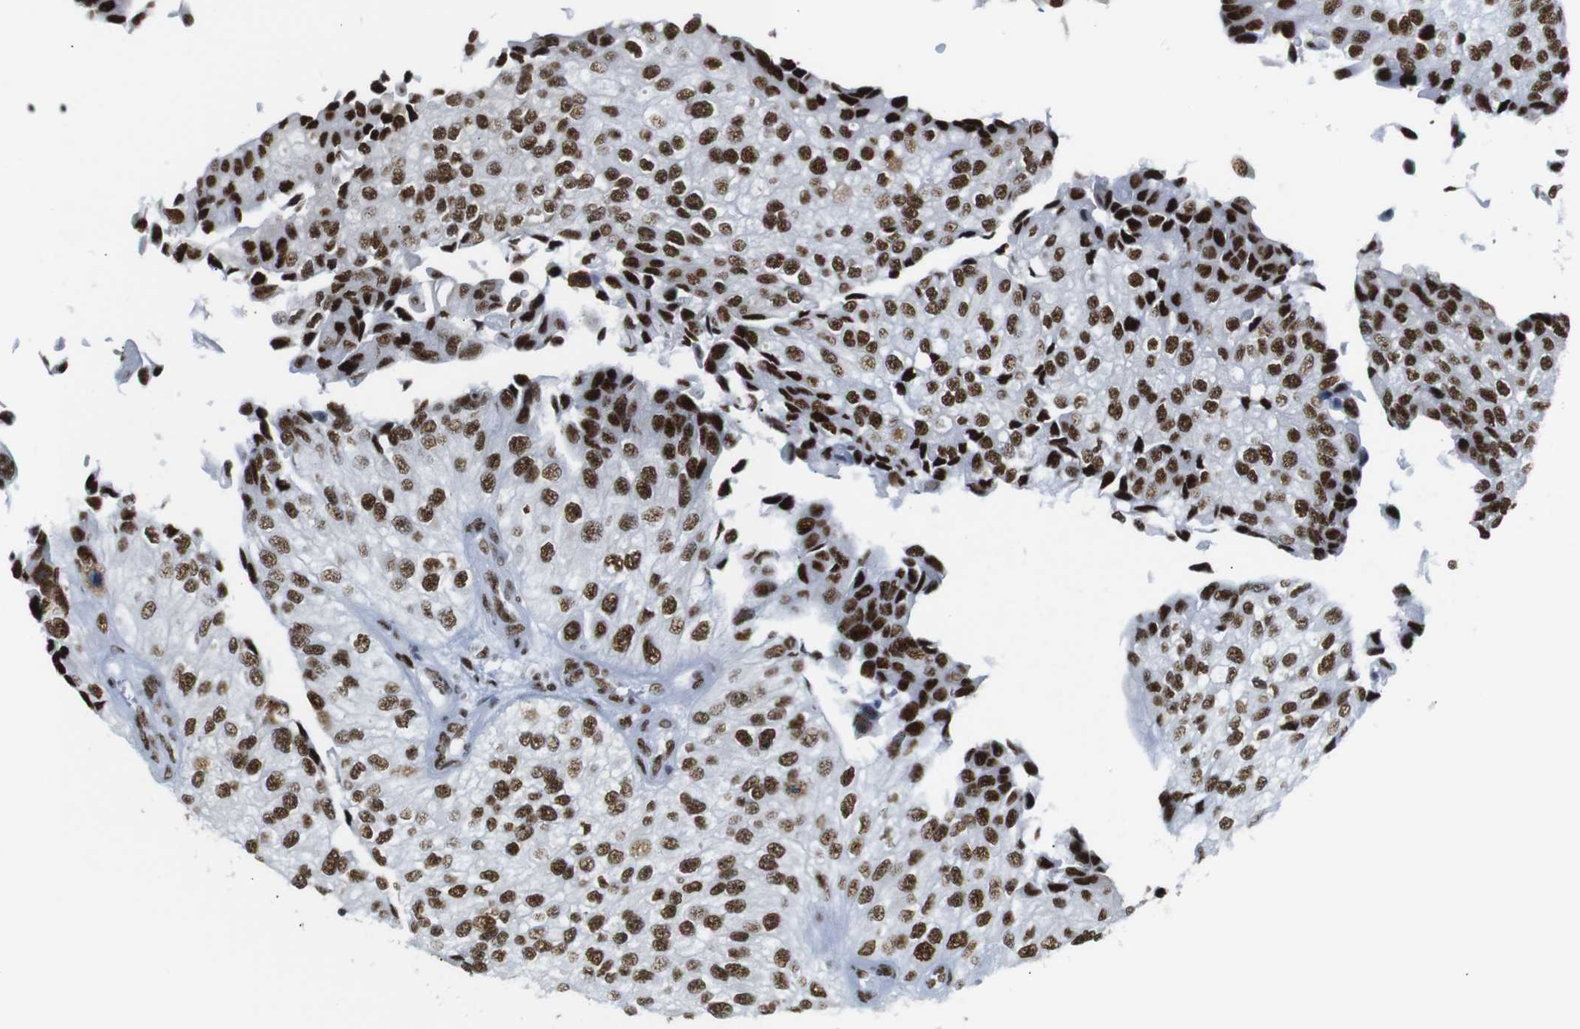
{"staining": {"intensity": "strong", "quantity": ">75%", "location": "nuclear"}, "tissue": "urothelial cancer", "cell_type": "Tumor cells", "image_type": "cancer", "snomed": [{"axis": "morphology", "description": "Urothelial carcinoma, High grade"}, {"axis": "topography", "description": "Kidney"}, {"axis": "topography", "description": "Urinary bladder"}], "caption": "High-power microscopy captured an immunohistochemistry (IHC) histopathology image of urothelial carcinoma (high-grade), revealing strong nuclear expression in about >75% of tumor cells. (Brightfield microscopy of DAB IHC at high magnification).", "gene": "TRA2B", "patient": {"sex": "male", "age": 77}}